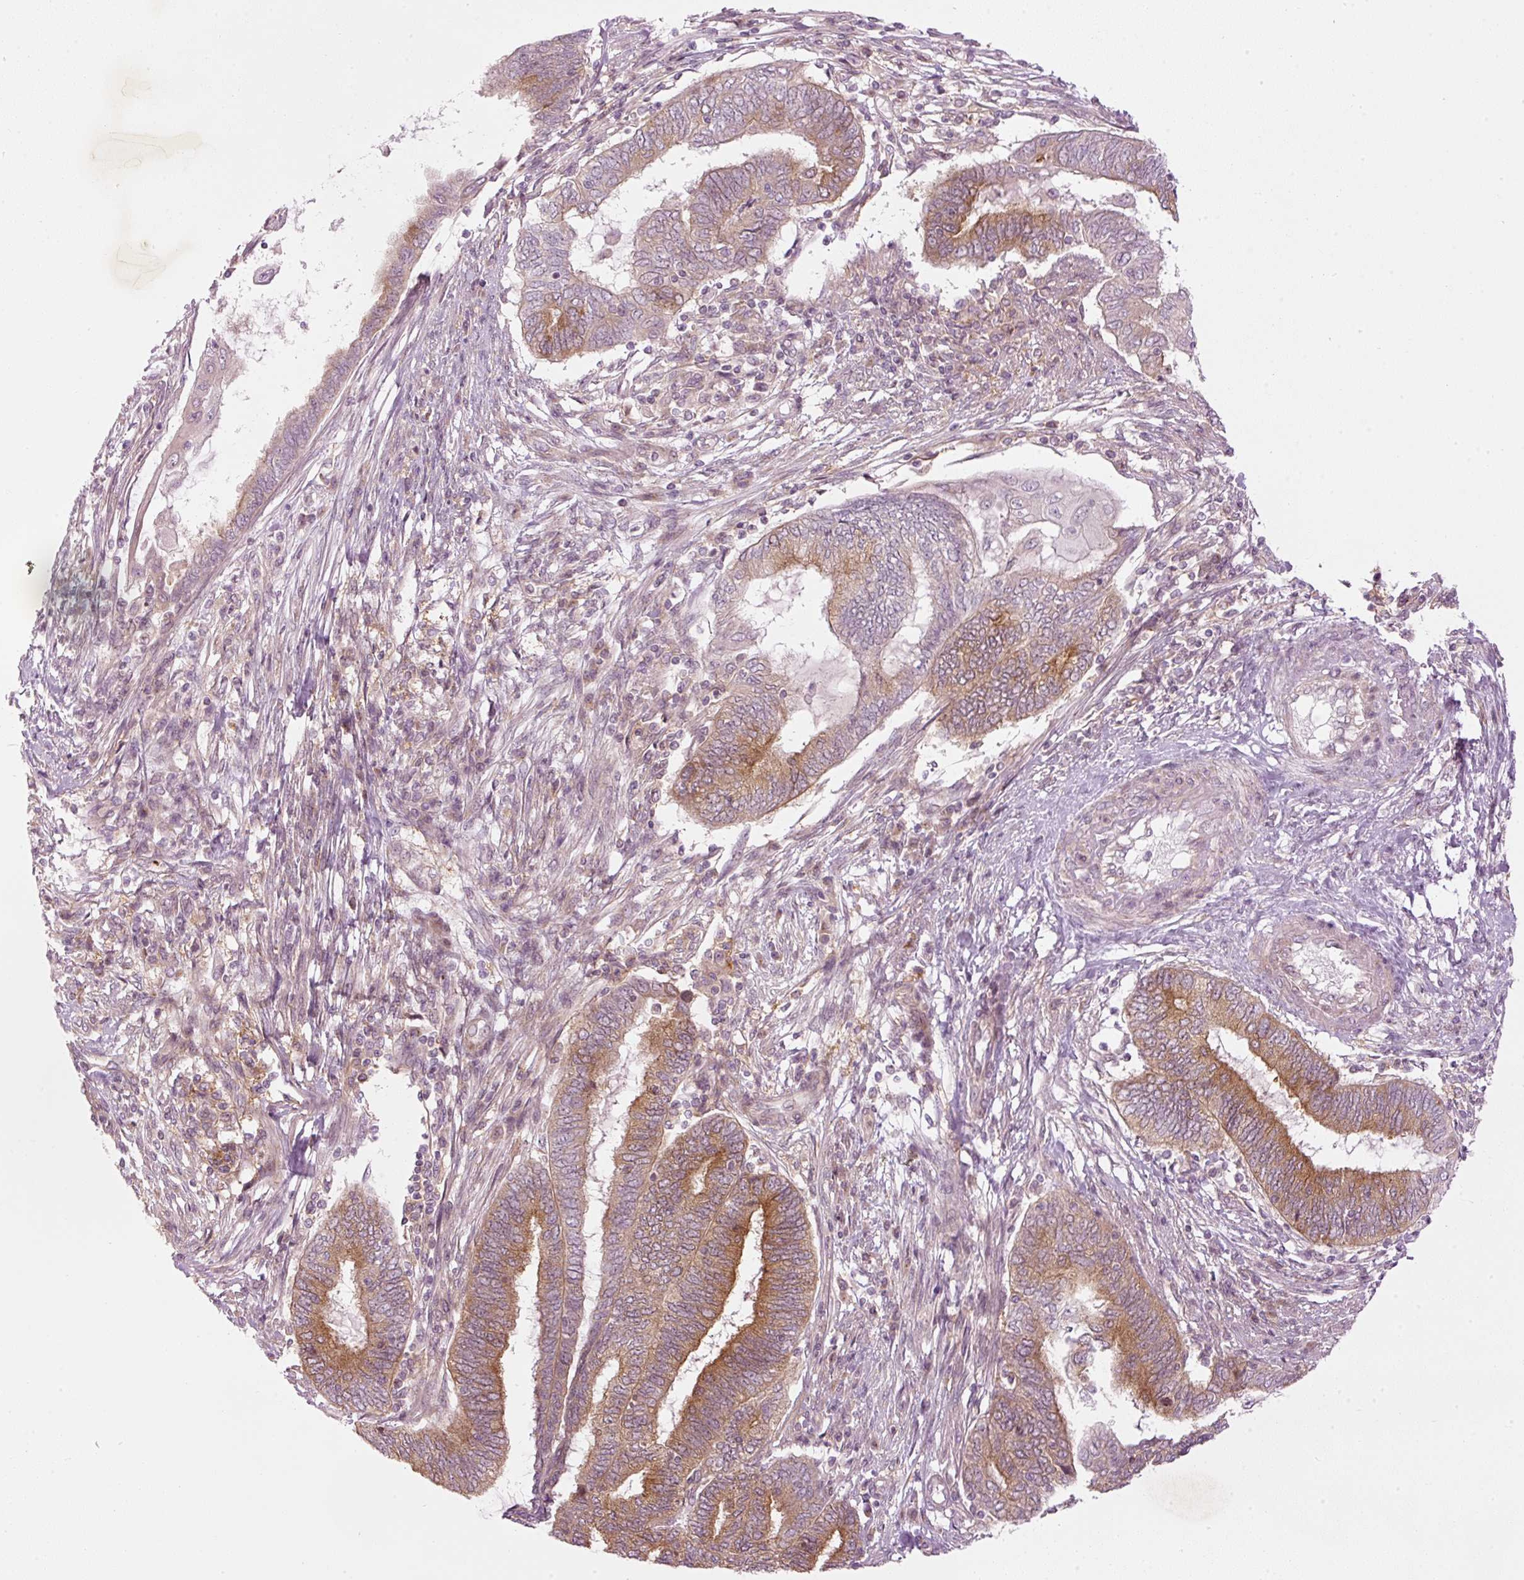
{"staining": {"intensity": "moderate", "quantity": ">75%", "location": "cytoplasmic/membranous"}, "tissue": "endometrial cancer", "cell_type": "Tumor cells", "image_type": "cancer", "snomed": [{"axis": "morphology", "description": "Adenocarcinoma, NOS"}, {"axis": "topography", "description": "Uterus"}, {"axis": "topography", "description": "Endometrium"}], "caption": "An IHC photomicrograph of neoplastic tissue is shown. Protein staining in brown highlights moderate cytoplasmic/membranous positivity in adenocarcinoma (endometrial) within tumor cells. (Brightfield microscopy of DAB IHC at high magnification).", "gene": "MZT2B", "patient": {"sex": "female", "age": 70}}